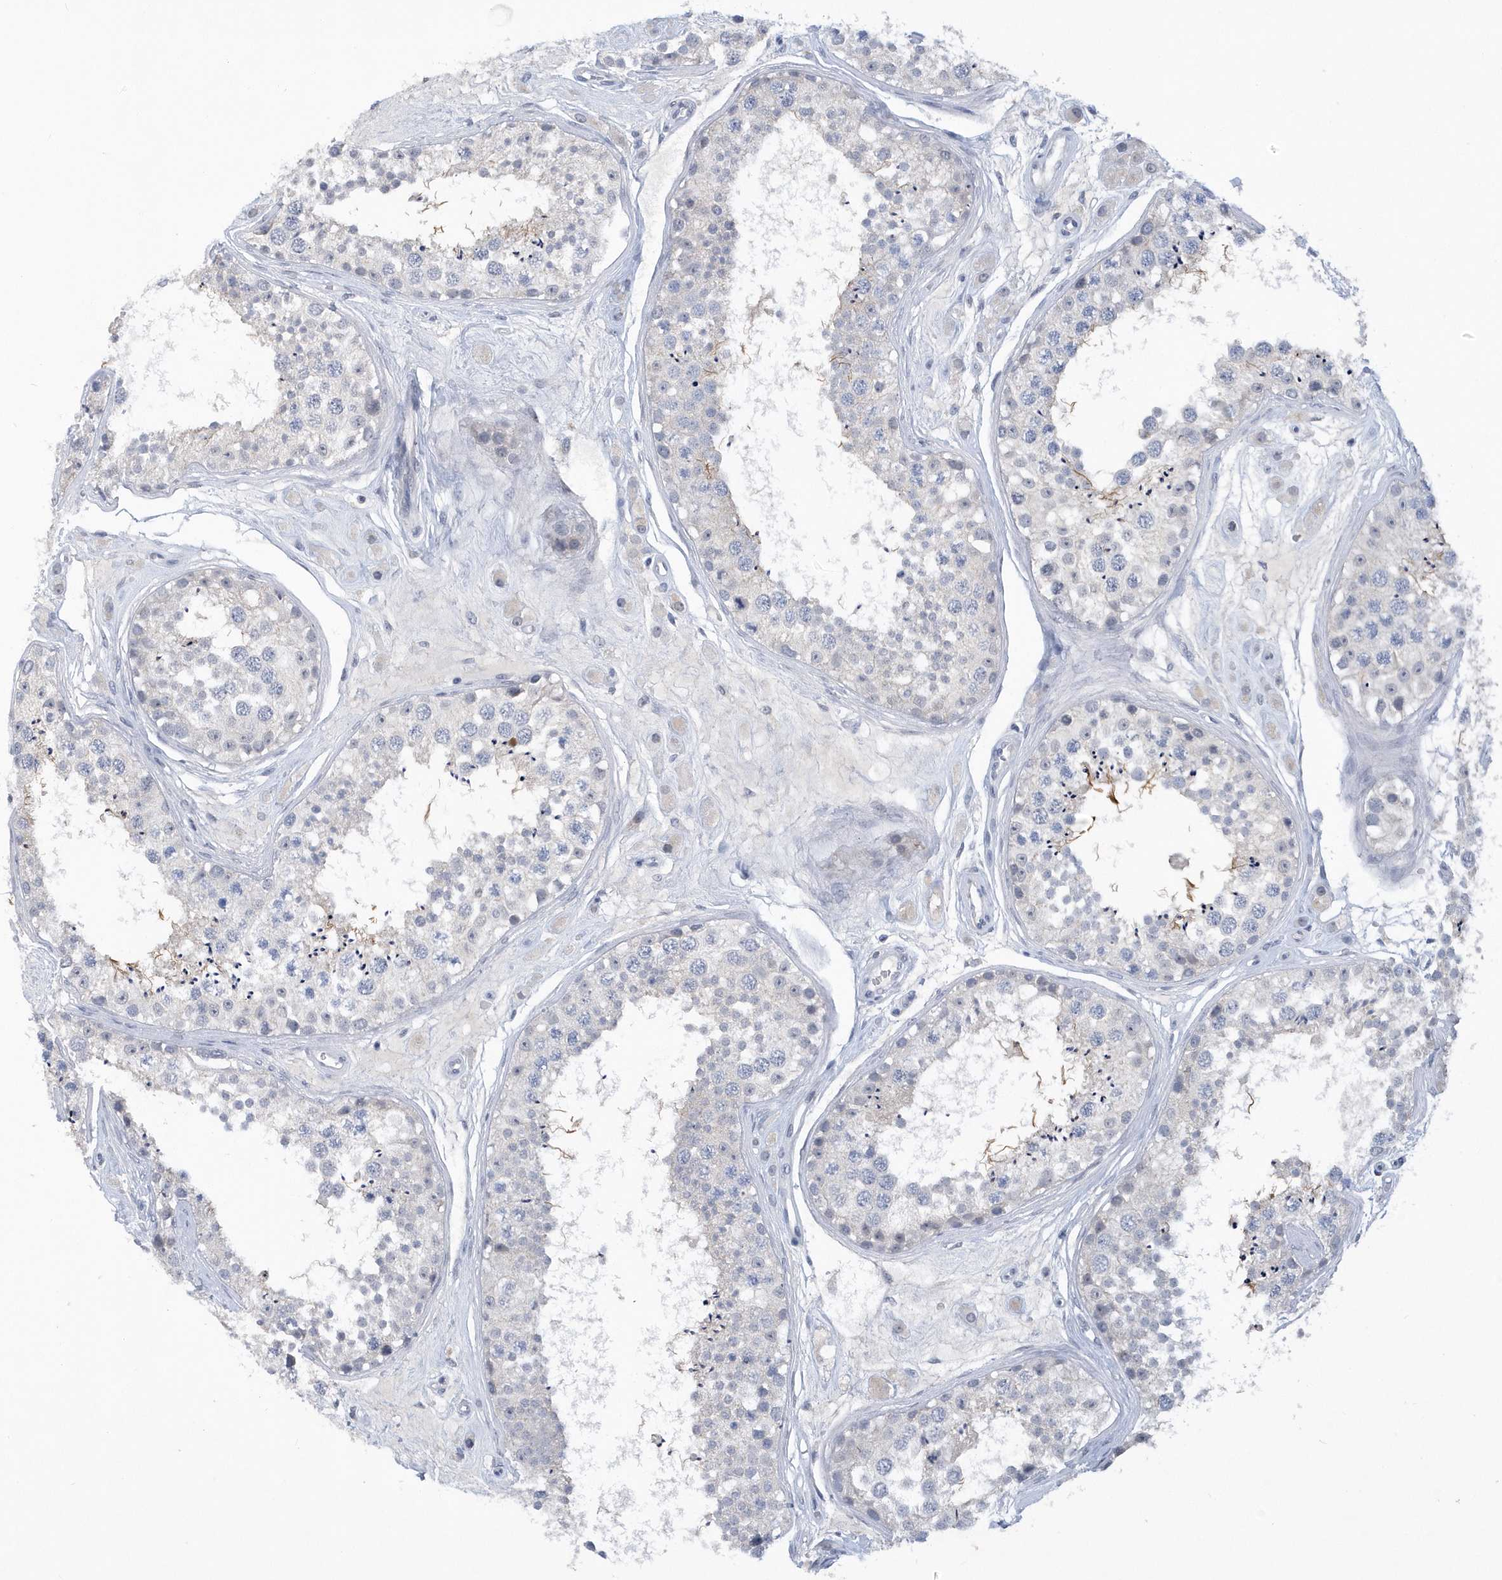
{"staining": {"intensity": "negative", "quantity": "none", "location": "none"}, "tissue": "testis", "cell_type": "Cells in seminiferous ducts", "image_type": "normal", "snomed": [{"axis": "morphology", "description": "Normal tissue, NOS"}, {"axis": "topography", "description": "Testis"}], "caption": "This is an immunohistochemistry photomicrograph of unremarkable testis. There is no expression in cells in seminiferous ducts.", "gene": "SRGAP3", "patient": {"sex": "male", "age": 25}}